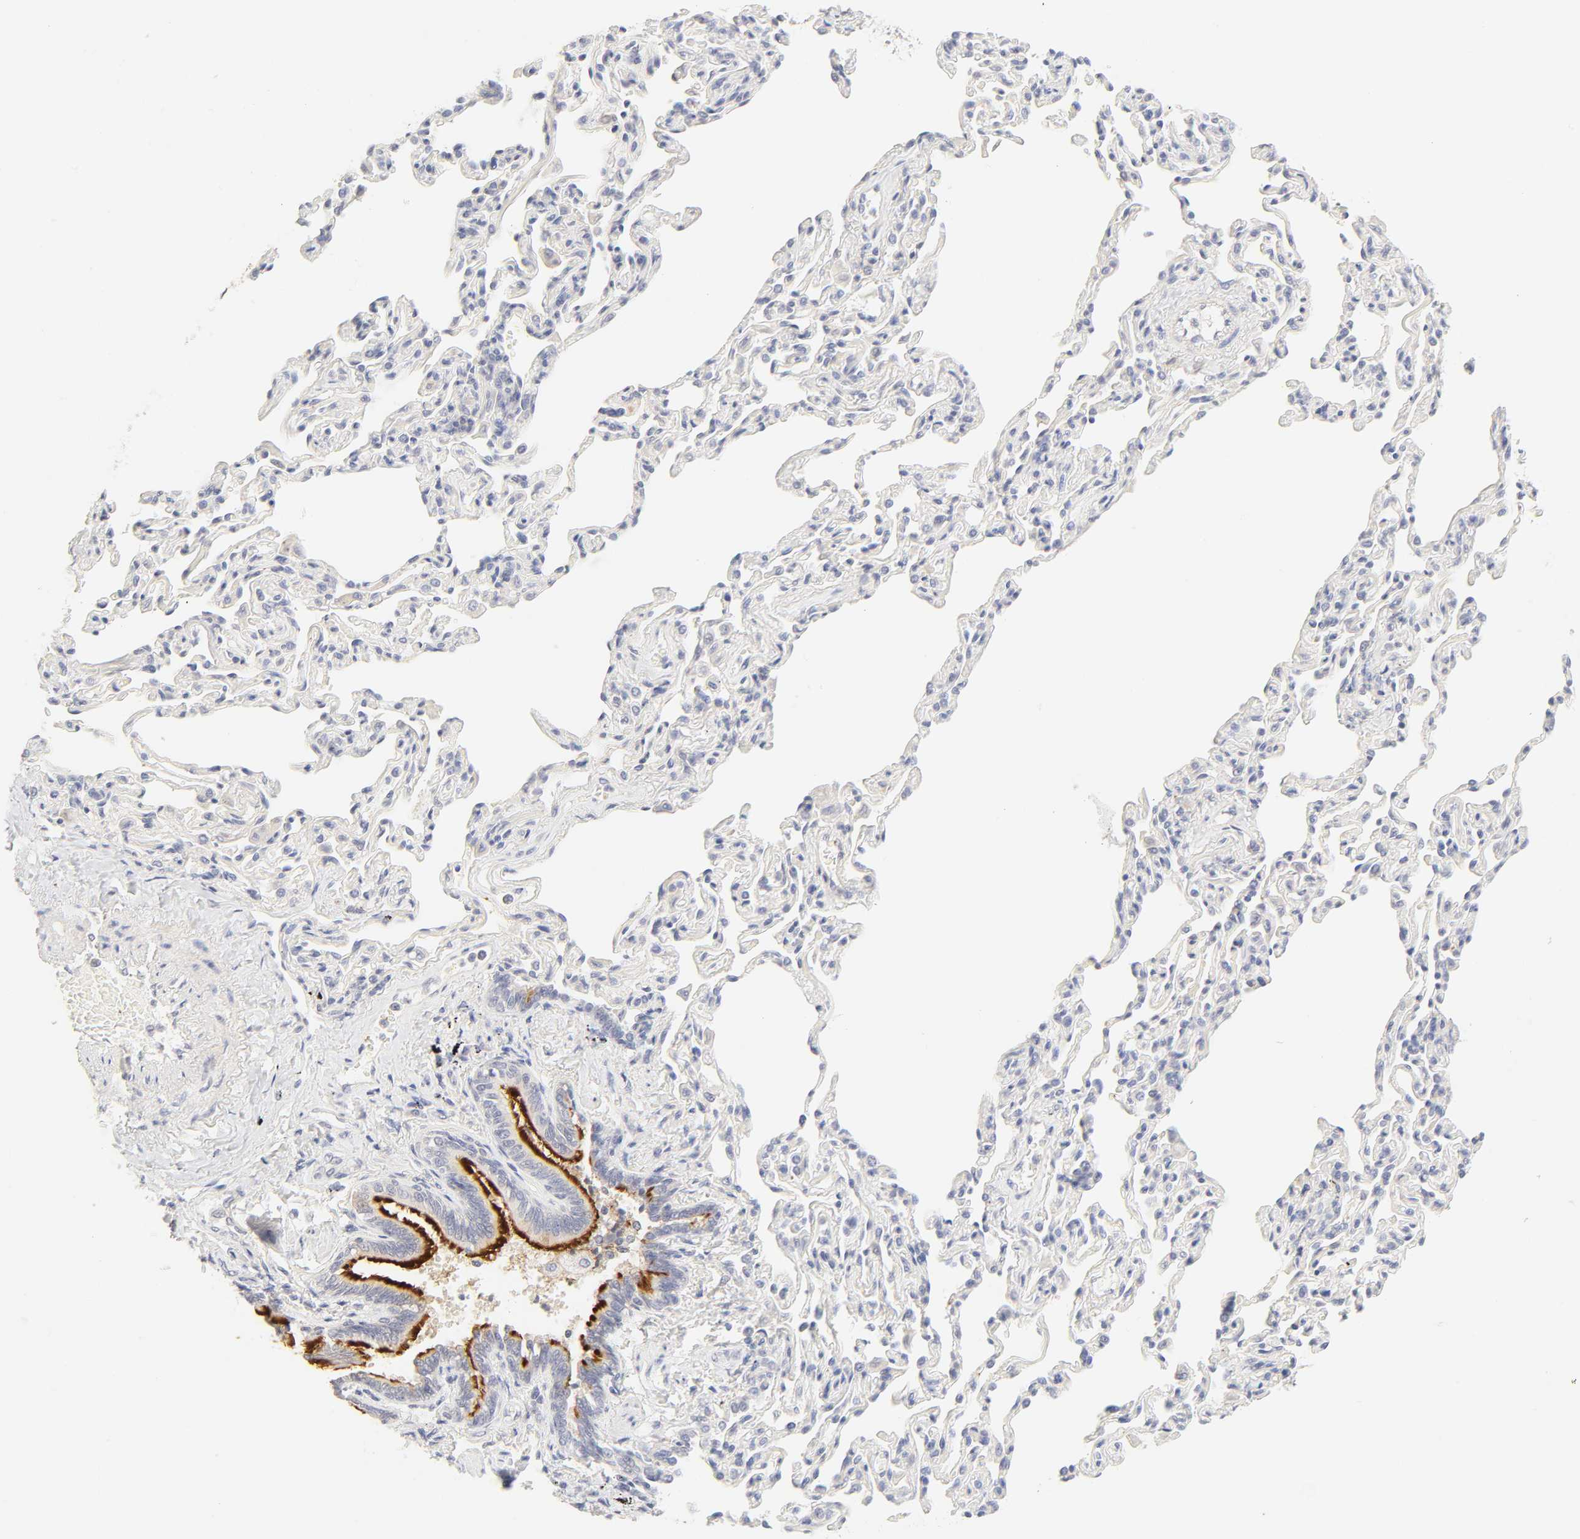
{"staining": {"intensity": "strong", "quantity": ">75%", "location": "cytoplasmic/membranous"}, "tissue": "bronchus", "cell_type": "Respiratory epithelial cells", "image_type": "normal", "snomed": [{"axis": "morphology", "description": "Normal tissue, NOS"}, {"axis": "topography", "description": "Lung"}], "caption": "Strong cytoplasmic/membranous protein expression is appreciated in about >75% of respiratory epithelial cells in bronchus. (DAB (3,3'-diaminobenzidine) = brown stain, brightfield microscopy at high magnification).", "gene": "CYP4B1", "patient": {"sex": "male", "age": 64}}